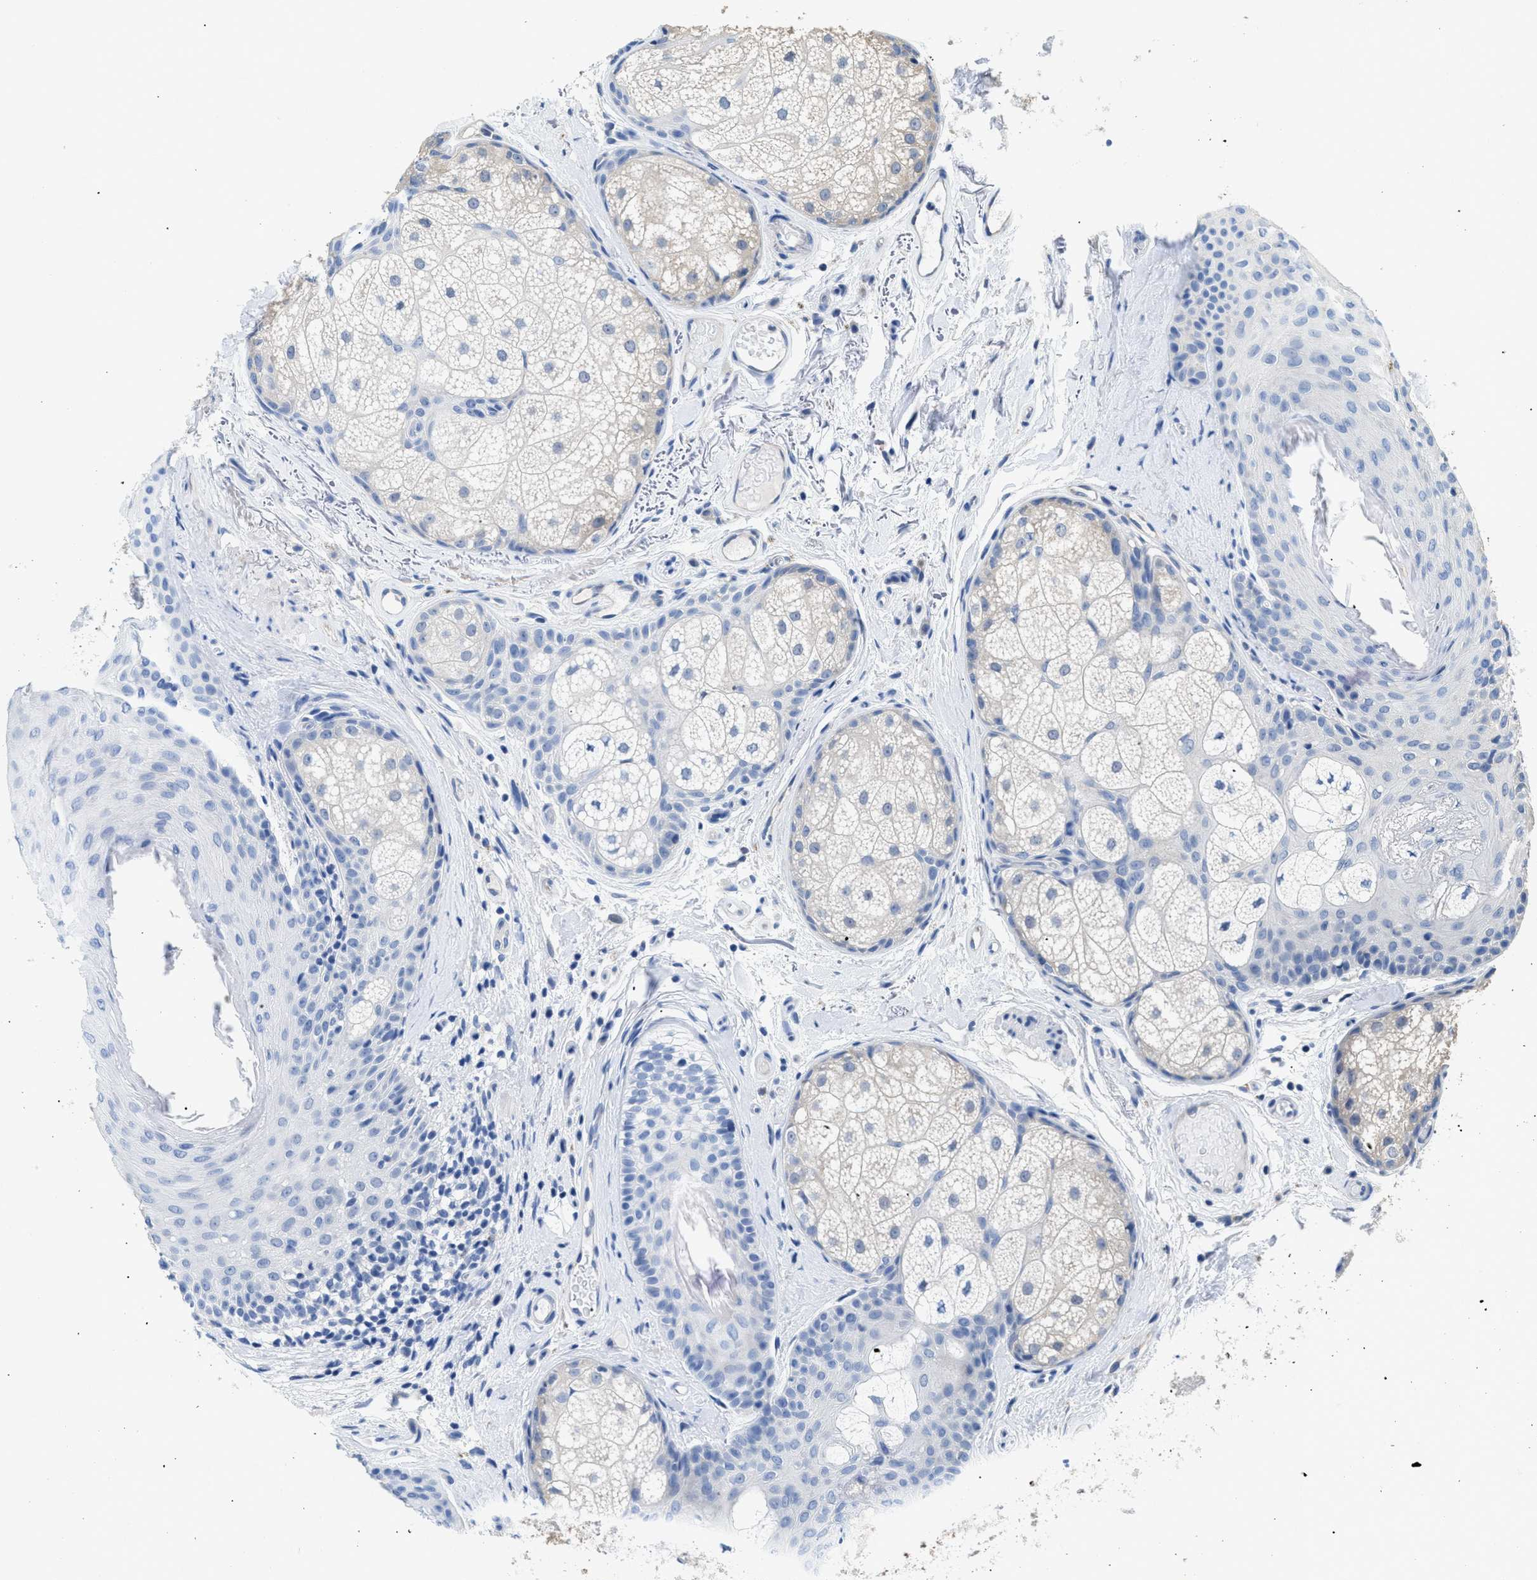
{"staining": {"intensity": "negative", "quantity": "none", "location": "none"}, "tissue": "oral mucosa", "cell_type": "Squamous epithelial cells", "image_type": "normal", "snomed": [{"axis": "morphology", "description": "Normal tissue, NOS"}, {"axis": "topography", "description": "Skin"}, {"axis": "topography", "description": "Oral tissue"}], "caption": "Immunohistochemical staining of benign oral mucosa exhibits no significant expression in squamous epithelial cells. (Brightfield microscopy of DAB (3,3'-diaminobenzidine) immunohistochemistry at high magnification).", "gene": "APOBEC2", "patient": {"sex": "male", "age": 84}}